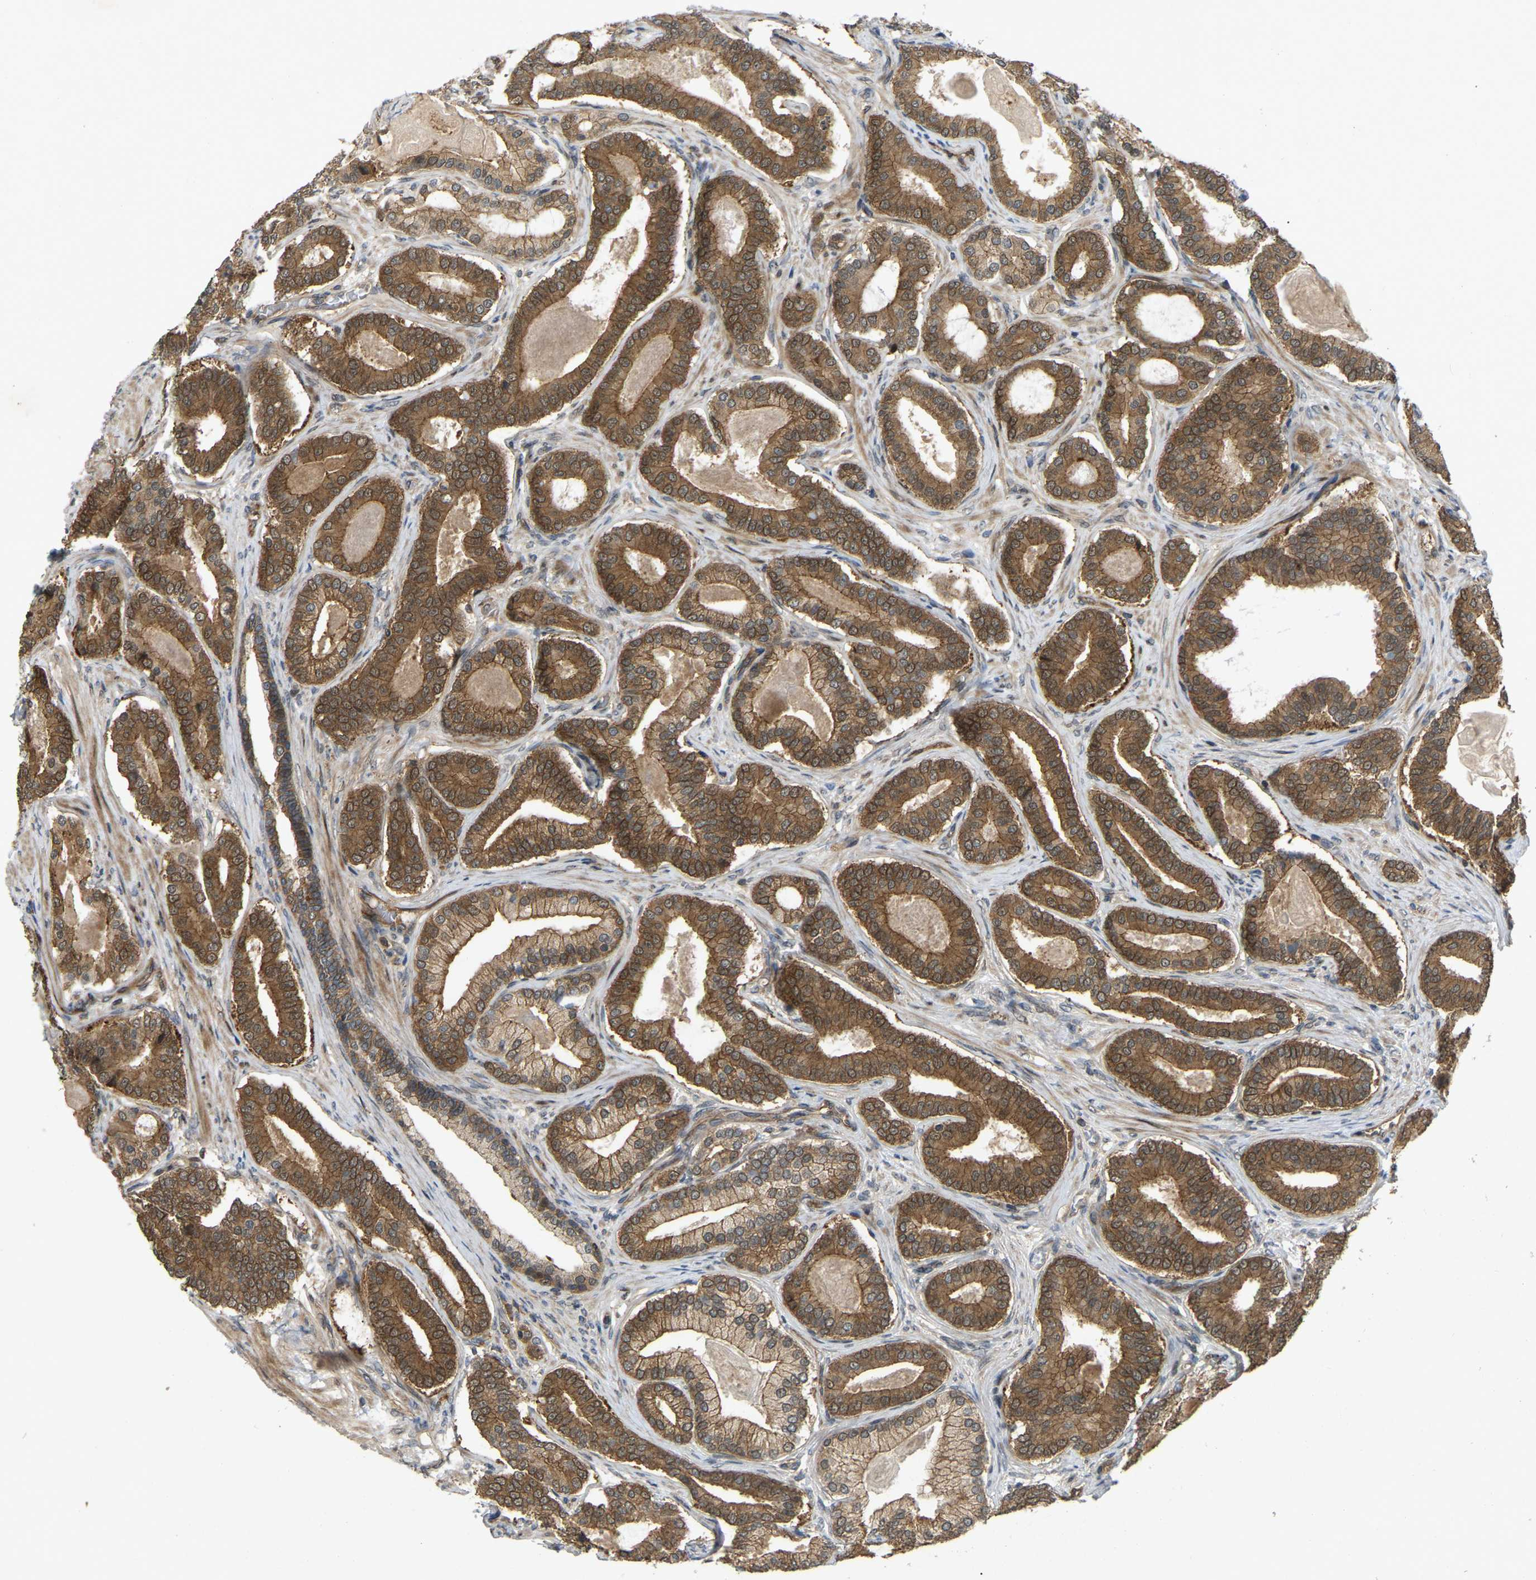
{"staining": {"intensity": "moderate", "quantity": ">75%", "location": "cytoplasmic/membranous,nuclear"}, "tissue": "prostate cancer", "cell_type": "Tumor cells", "image_type": "cancer", "snomed": [{"axis": "morphology", "description": "Adenocarcinoma, High grade"}, {"axis": "topography", "description": "Prostate"}], "caption": "A brown stain labels moderate cytoplasmic/membranous and nuclear staining of a protein in human prostate cancer tumor cells.", "gene": "KIAA1549", "patient": {"sex": "male", "age": 60}}